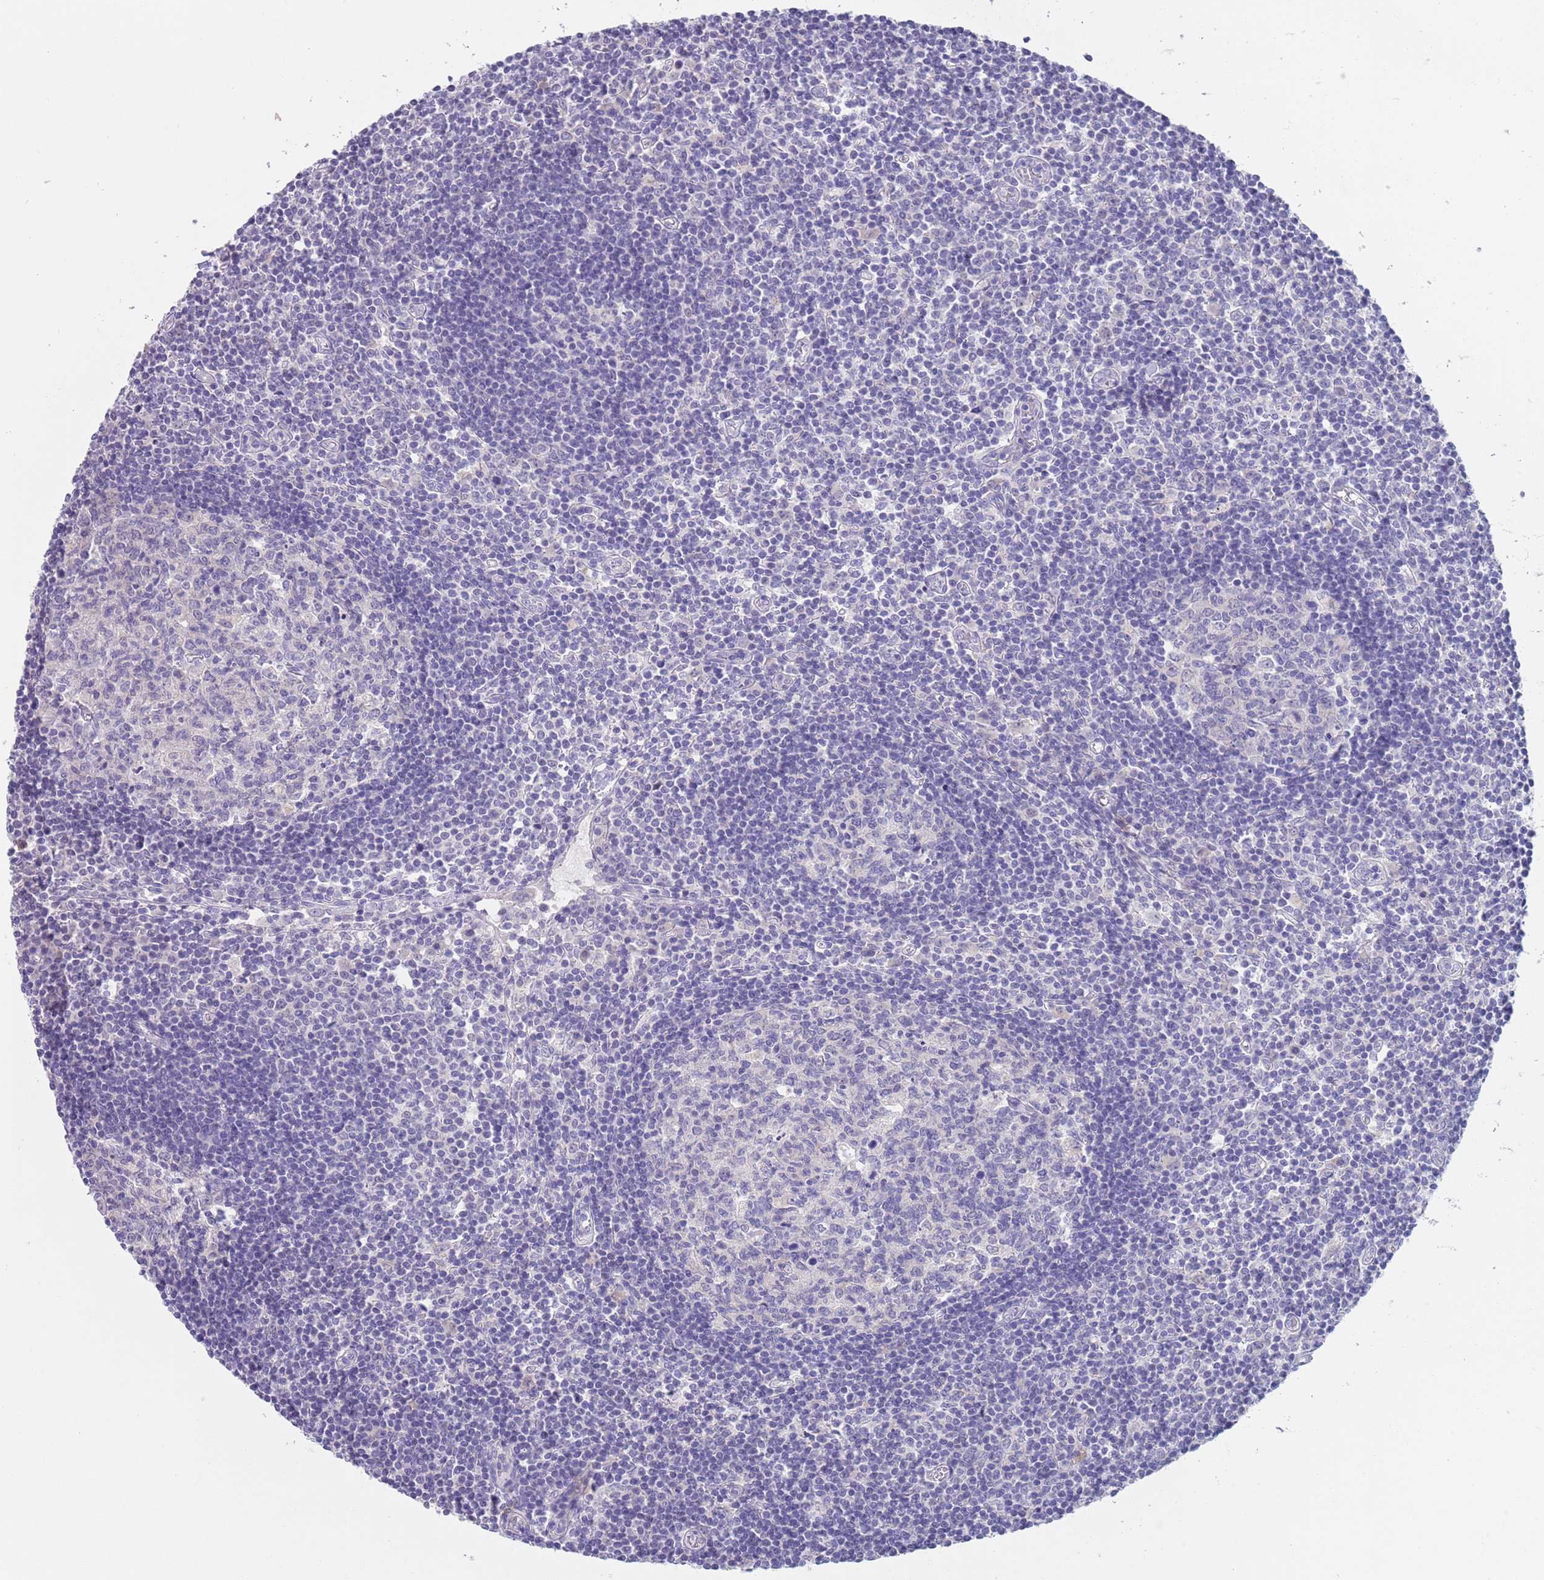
{"staining": {"intensity": "negative", "quantity": "none", "location": "none"}, "tissue": "lymph node", "cell_type": "Germinal center cells", "image_type": "normal", "snomed": [{"axis": "morphology", "description": "Normal tissue, NOS"}, {"axis": "topography", "description": "Lymph node"}], "caption": "Immunohistochemistry image of benign lymph node stained for a protein (brown), which exhibits no expression in germinal center cells.", "gene": "SPIRE2", "patient": {"sex": "female", "age": 55}}